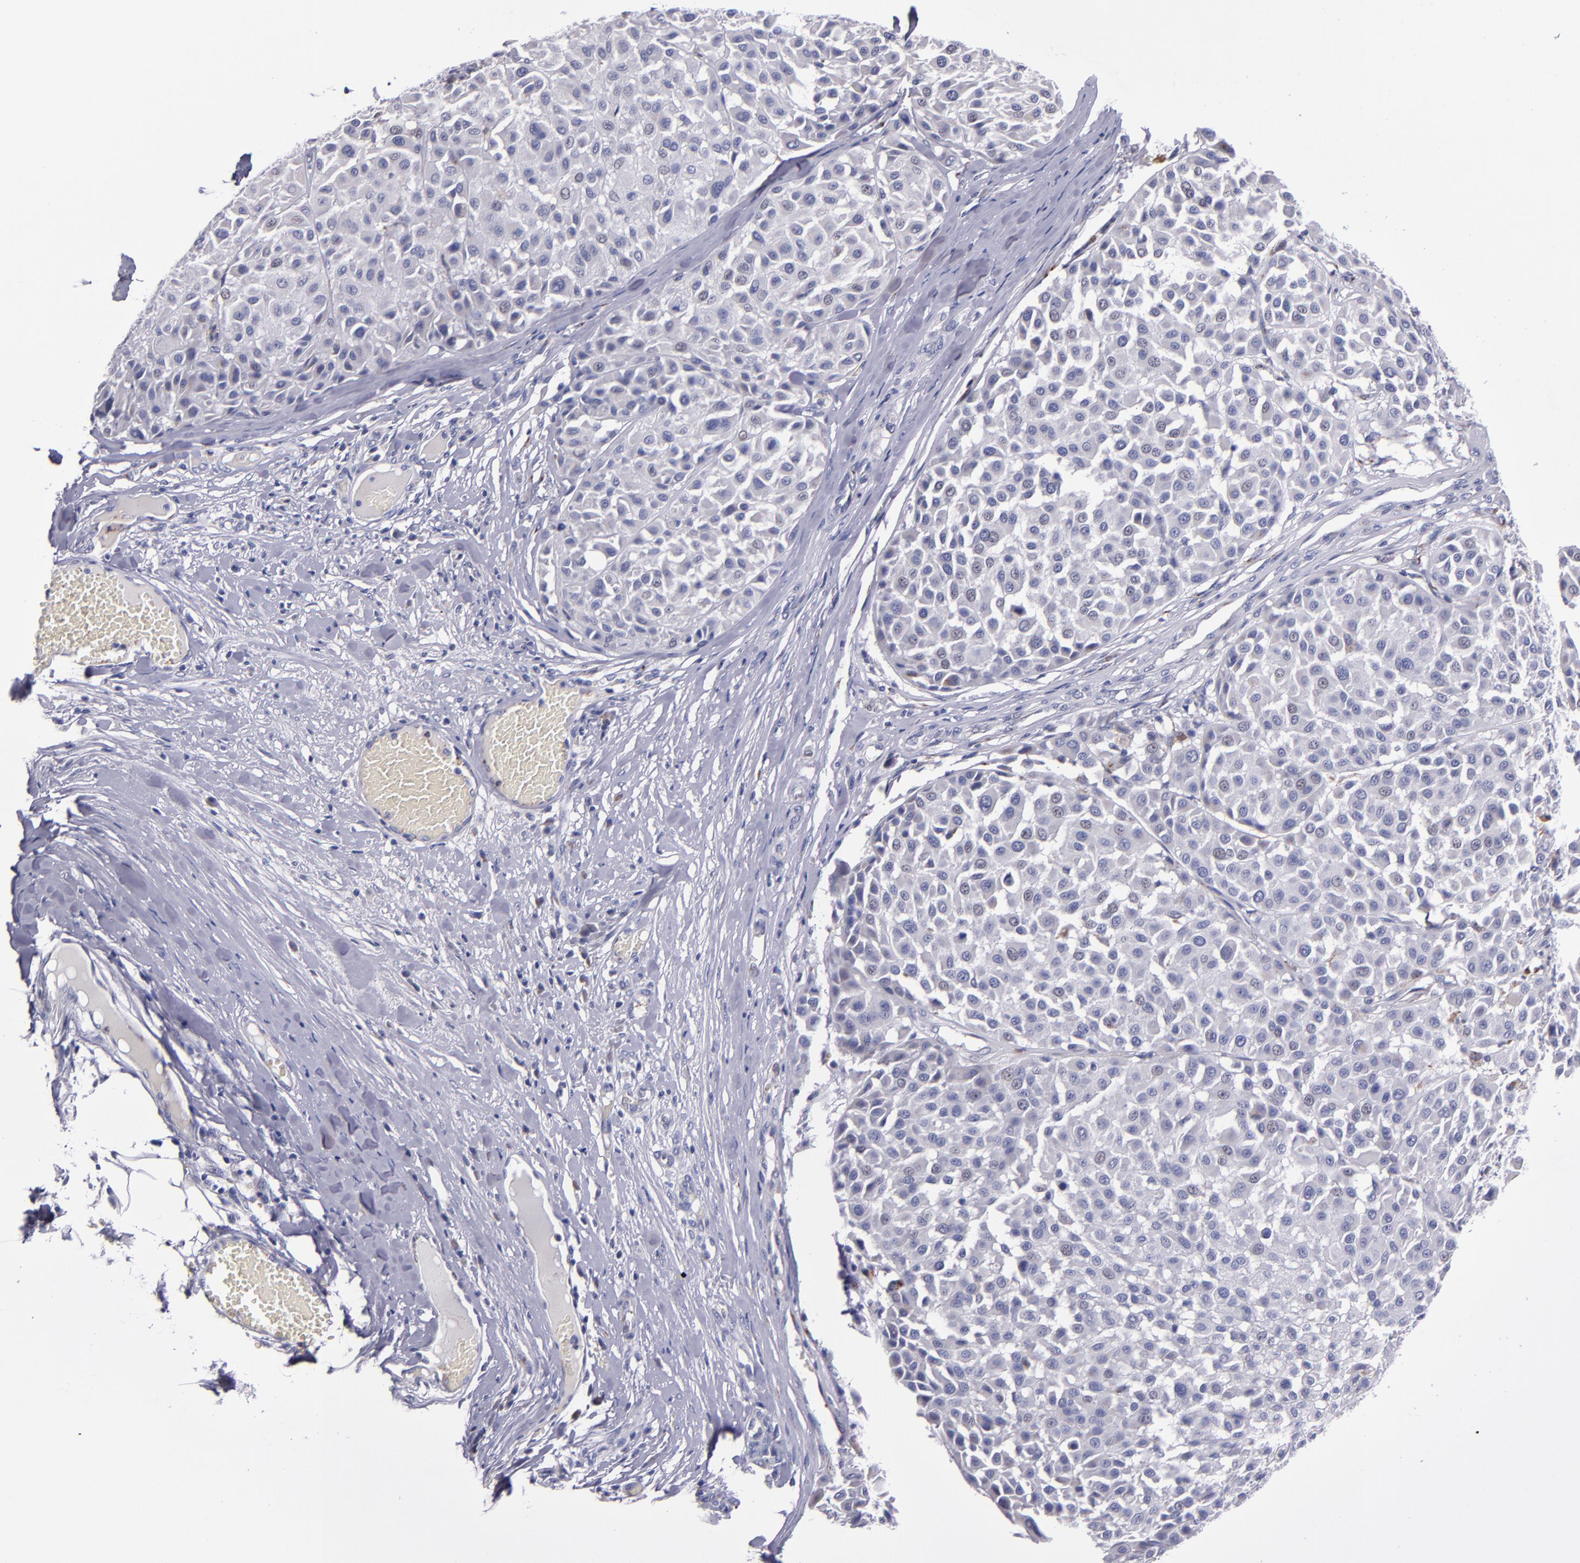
{"staining": {"intensity": "negative", "quantity": "none", "location": "none"}, "tissue": "melanoma", "cell_type": "Tumor cells", "image_type": "cancer", "snomed": [{"axis": "morphology", "description": "Malignant melanoma, Metastatic site"}, {"axis": "topography", "description": "Soft tissue"}], "caption": "Immunohistochemistry (IHC) photomicrograph of neoplastic tissue: melanoma stained with DAB shows no significant protein positivity in tumor cells.", "gene": "RAB41", "patient": {"sex": "male", "age": 41}}